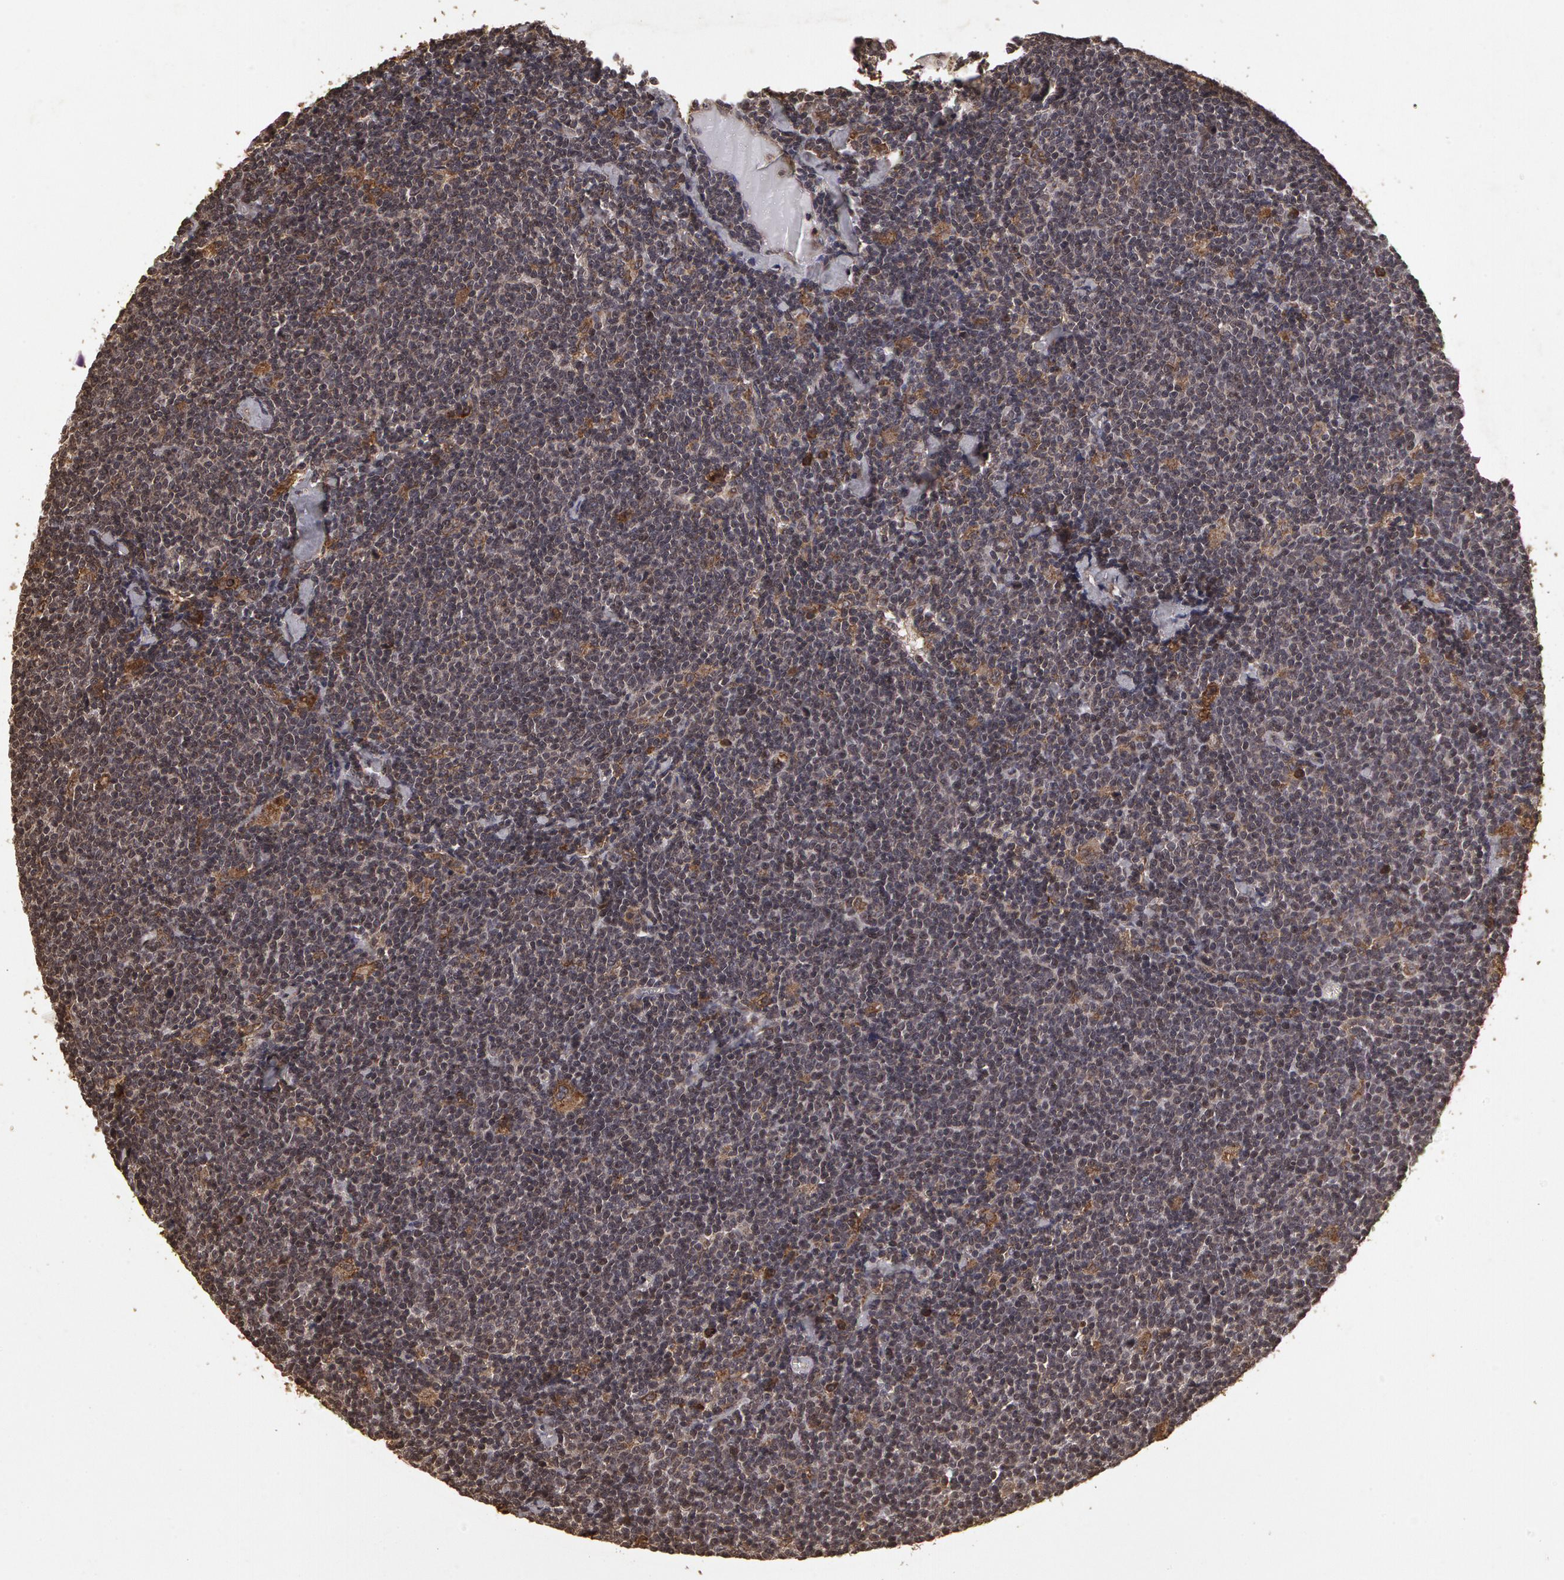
{"staining": {"intensity": "negative", "quantity": "none", "location": "none"}, "tissue": "lymphoma", "cell_type": "Tumor cells", "image_type": "cancer", "snomed": [{"axis": "morphology", "description": "Malignant lymphoma, non-Hodgkin's type, Low grade"}, {"axis": "topography", "description": "Lymph node"}], "caption": "Histopathology image shows no protein expression in tumor cells of malignant lymphoma, non-Hodgkin's type (low-grade) tissue.", "gene": "CALR", "patient": {"sex": "male", "age": 65}}